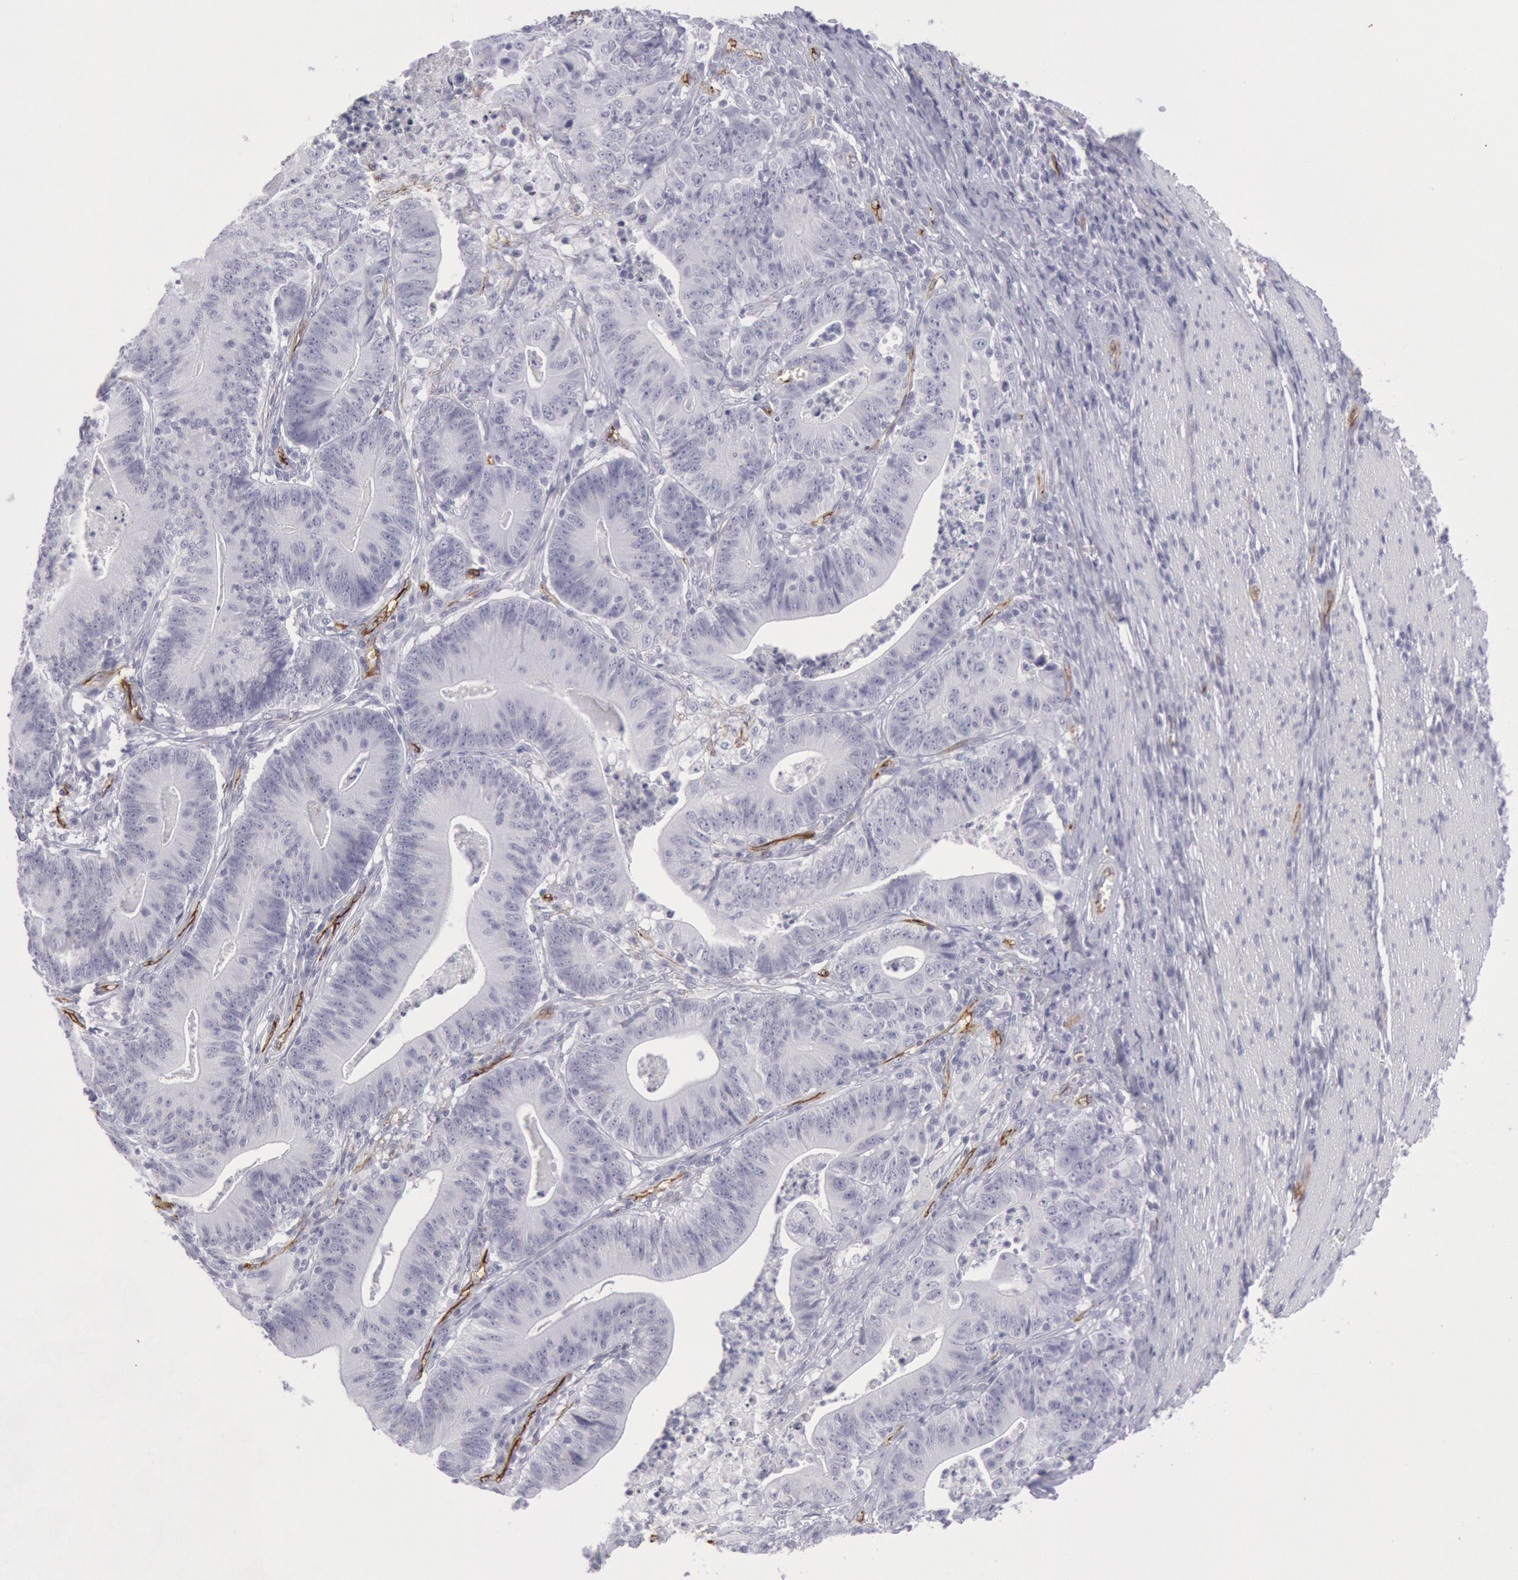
{"staining": {"intensity": "negative", "quantity": "none", "location": "none"}, "tissue": "stomach cancer", "cell_type": "Tumor cells", "image_type": "cancer", "snomed": [{"axis": "morphology", "description": "Adenocarcinoma, NOS"}, {"axis": "topography", "description": "Stomach, lower"}], "caption": "A high-resolution micrograph shows IHC staining of stomach cancer, which exhibits no significant positivity in tumor cells. The staining was performed using DAB (3,3'-diaminobenzidine) to visualize the protein expression in brown, while the nuclei were stained in blue with hematoxylin (Magnification: 20x).", "gene": "CDH13", "patient": {"sex": "female", "age": 86}}